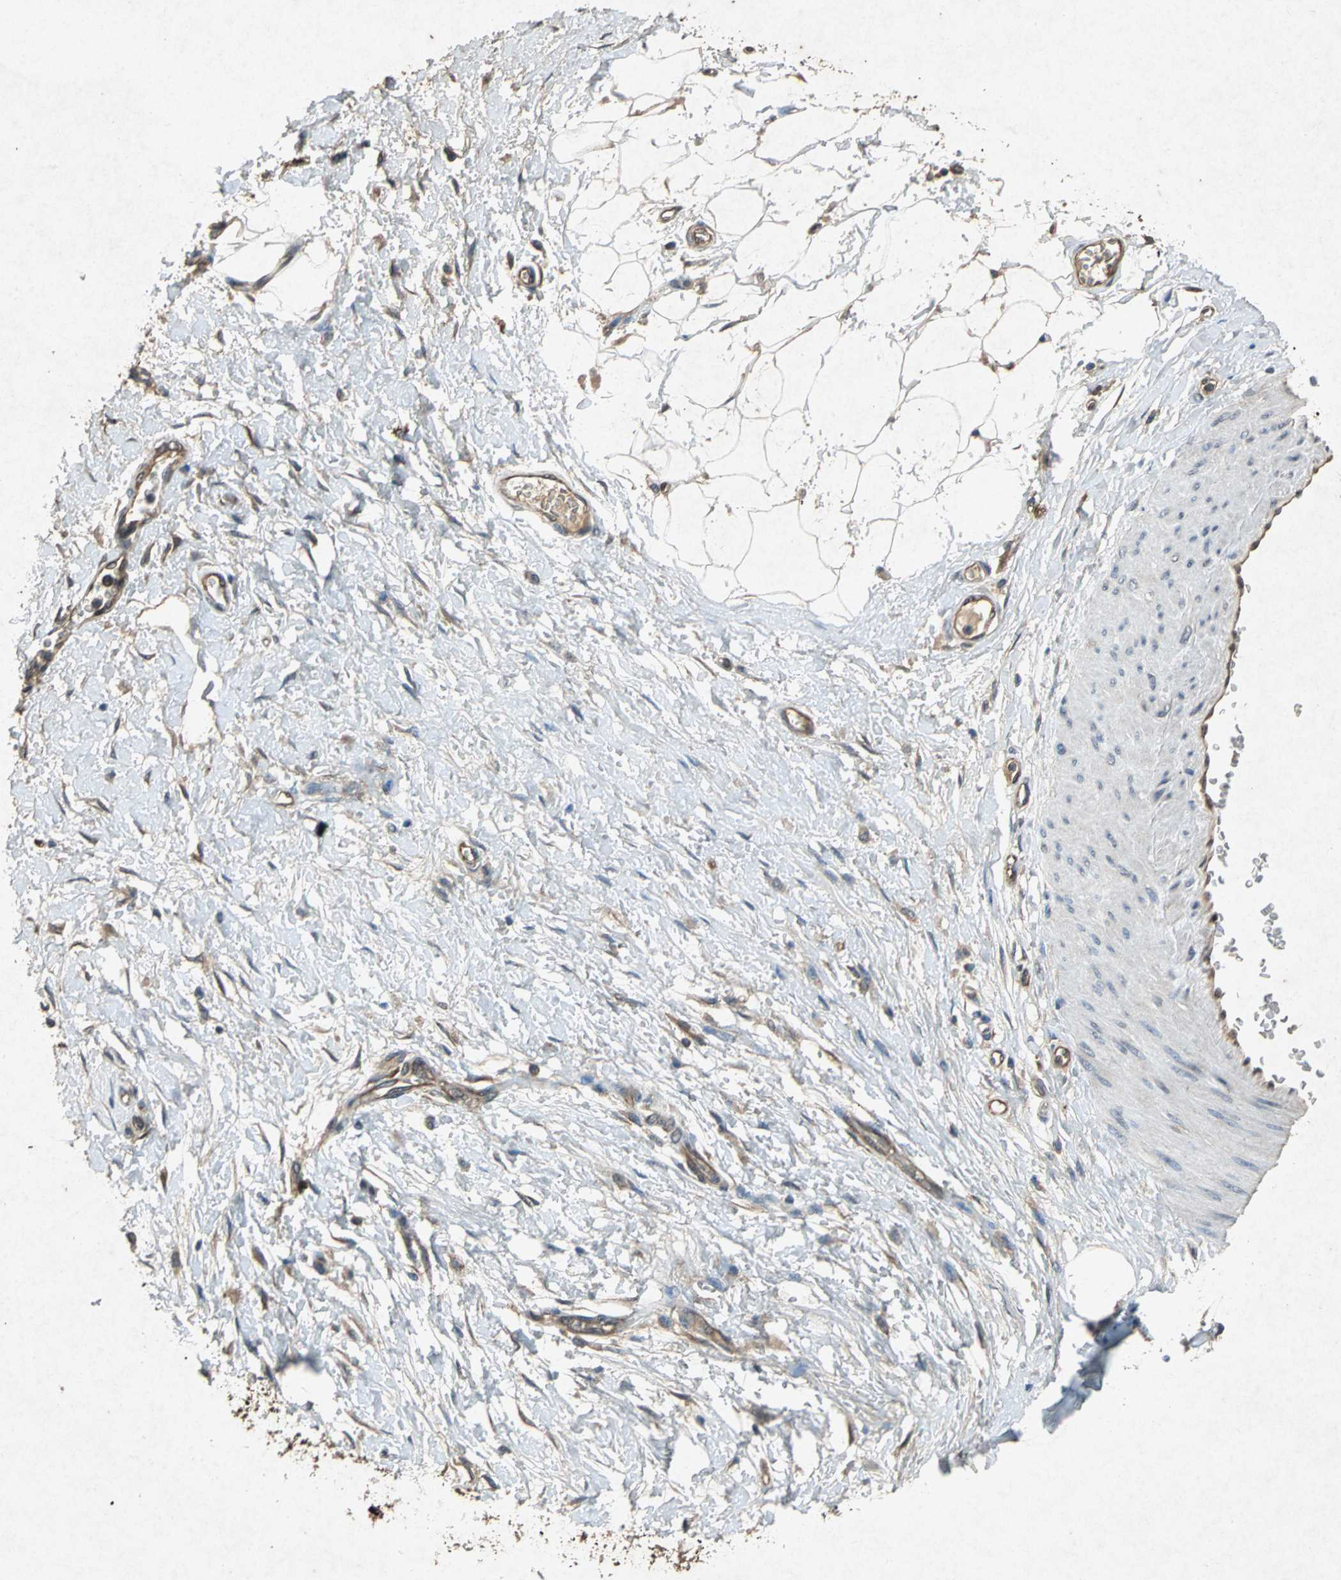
{"staining": {"intensity": "weak", "quantity": "25%-75%", "location": "cytoplasmic/membranous"}, "tissue": "adipose tissue", "cell_type": "Adipocytes", "image_type": "normal", "snomed": [{"axis": "morphology", "description": "Normal tissue, NOS"}, {"axis": "morphology", "description": "Urothelial carcinoma, High grade"}, {"axis": "topography", "description": "Vascular tissue"}, {"axis": "topography", "description": "Urinary bladder"}], "caption": "This image shows immunohistochemistry staining of normal adipose tissue, with low weak cytoplasmic/membranous staining in approximately 25%-75% of adipocytes.", "gene": "HSP90AB1", "patient": {"sex": "female", "age": 56}}